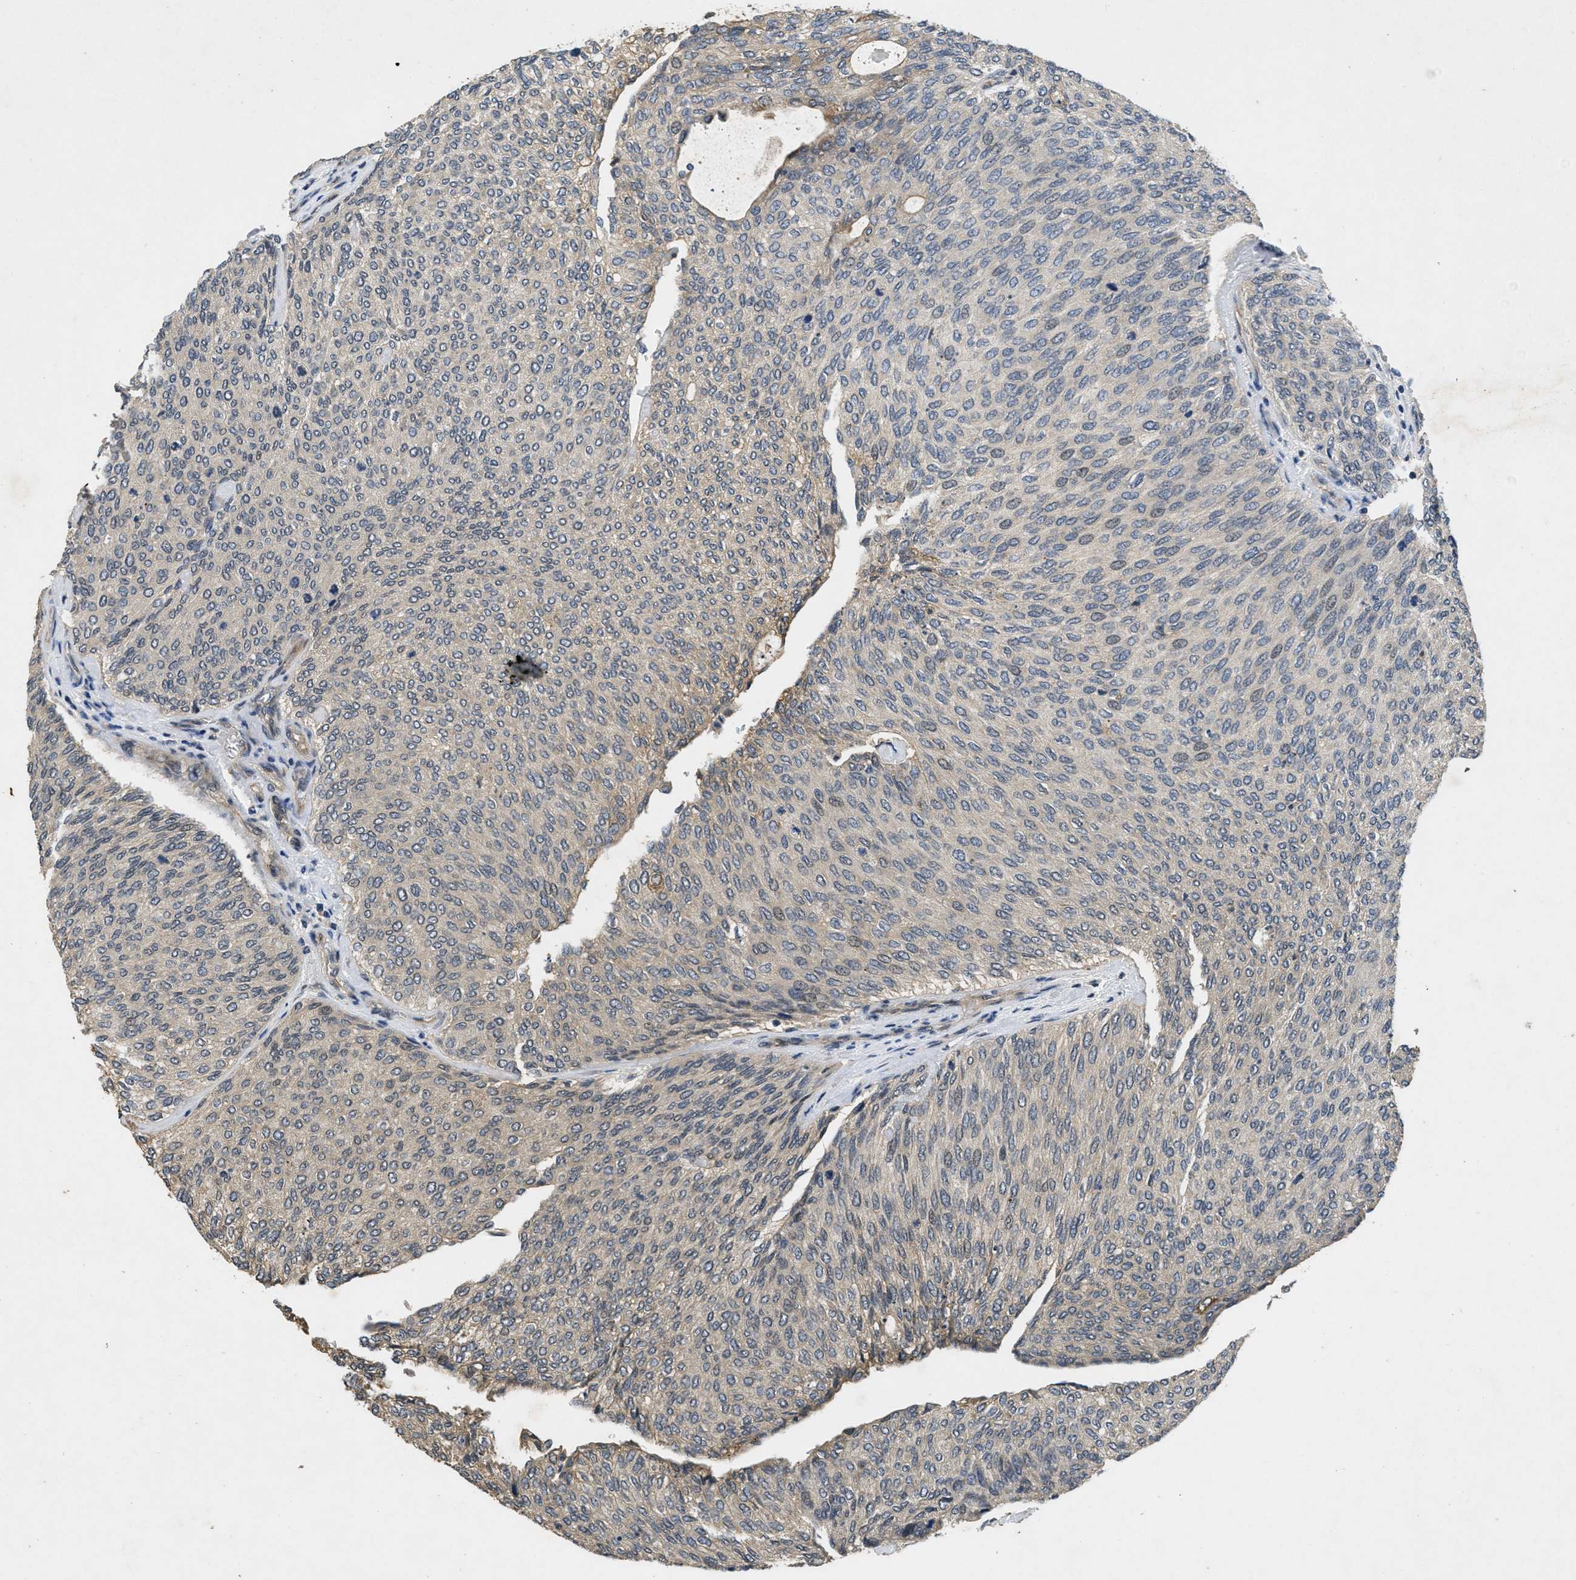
{"staining": {"intensity": "weak", "quantity": "<25%", "location": "cytoplasmic/membranous"}, "tissue": "urothelial cancer", "cell_type": "Tumor cells", "image_type": "cancer", "snomed": [{"axis": "morphology", "description": "Urothelial carcinoma, Low grade"}, {"axis": "topography", "description": "Urinary bladder"}], "caption": "This histopathology image is of urothelial cancer stained with IHC to label a protein in brown with the nuclei are counter-stained blue. There is no expression in tumor cells.", "gene": "PAPOLG", "patient": {"sex": "female", "age": 79}}